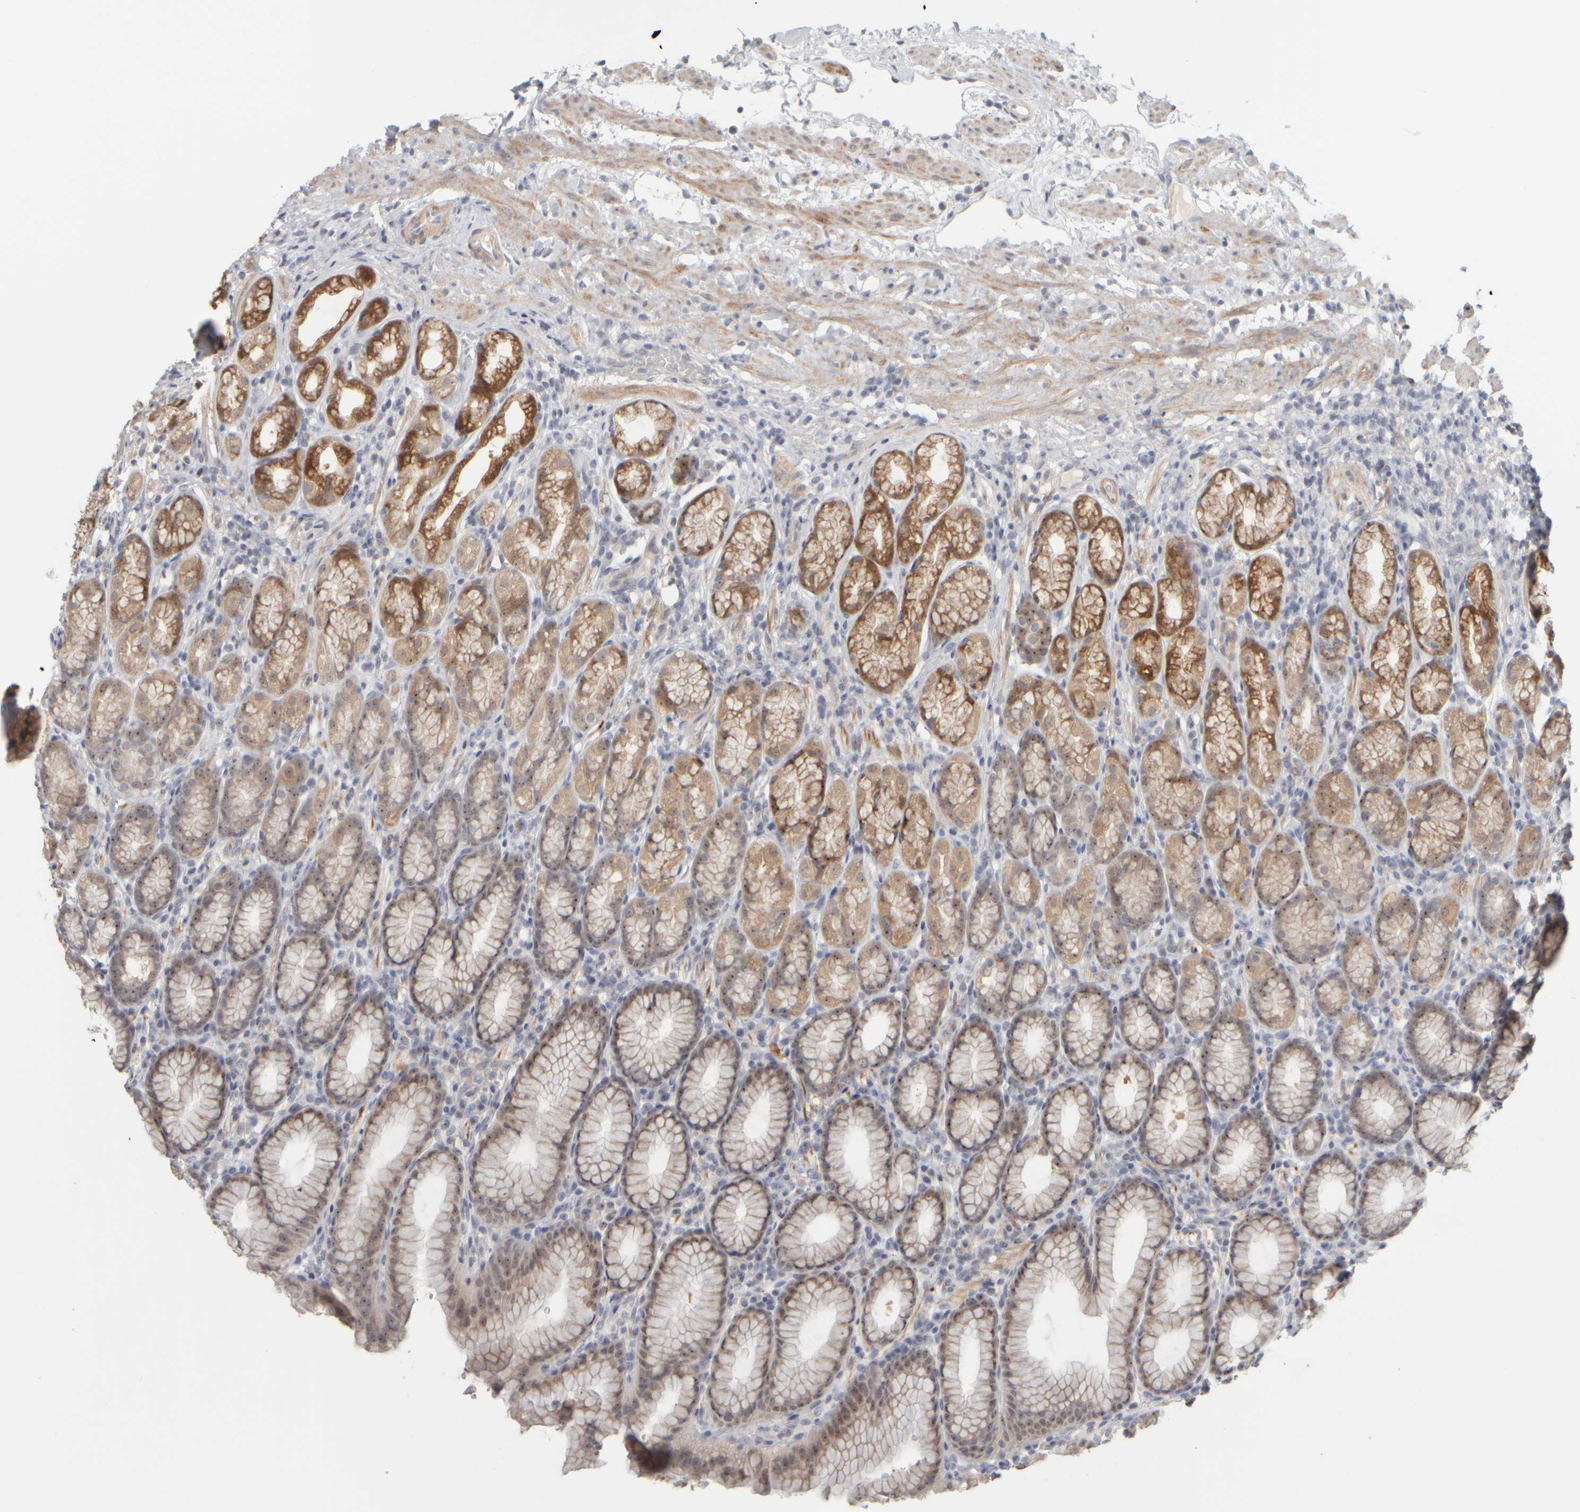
{"staining": {"intensity": "moderate", "quantity": "25%-75%", "location": "cytoplasmic/membranous,nuclear"}, "tissue": "stomach", "cell_type": "Glandular cells", "image_type": "normal", "snomed": [{"axis": "morphology", "description": "Normal tissue, NOS"}, {"axis": "topography", "description": "Stomach"}], "caption": "High-magnification brightfield microscopy of normal stomach stained with DAB (brown) and counterstained with hematoxylin (blue). glandular cells exhibit moderate cytoplasmic/membranous,nuclear staining is present in about25%-75% of cells.", "gene": "DCXR", "patient": {"sex": "male", "age": 42}}